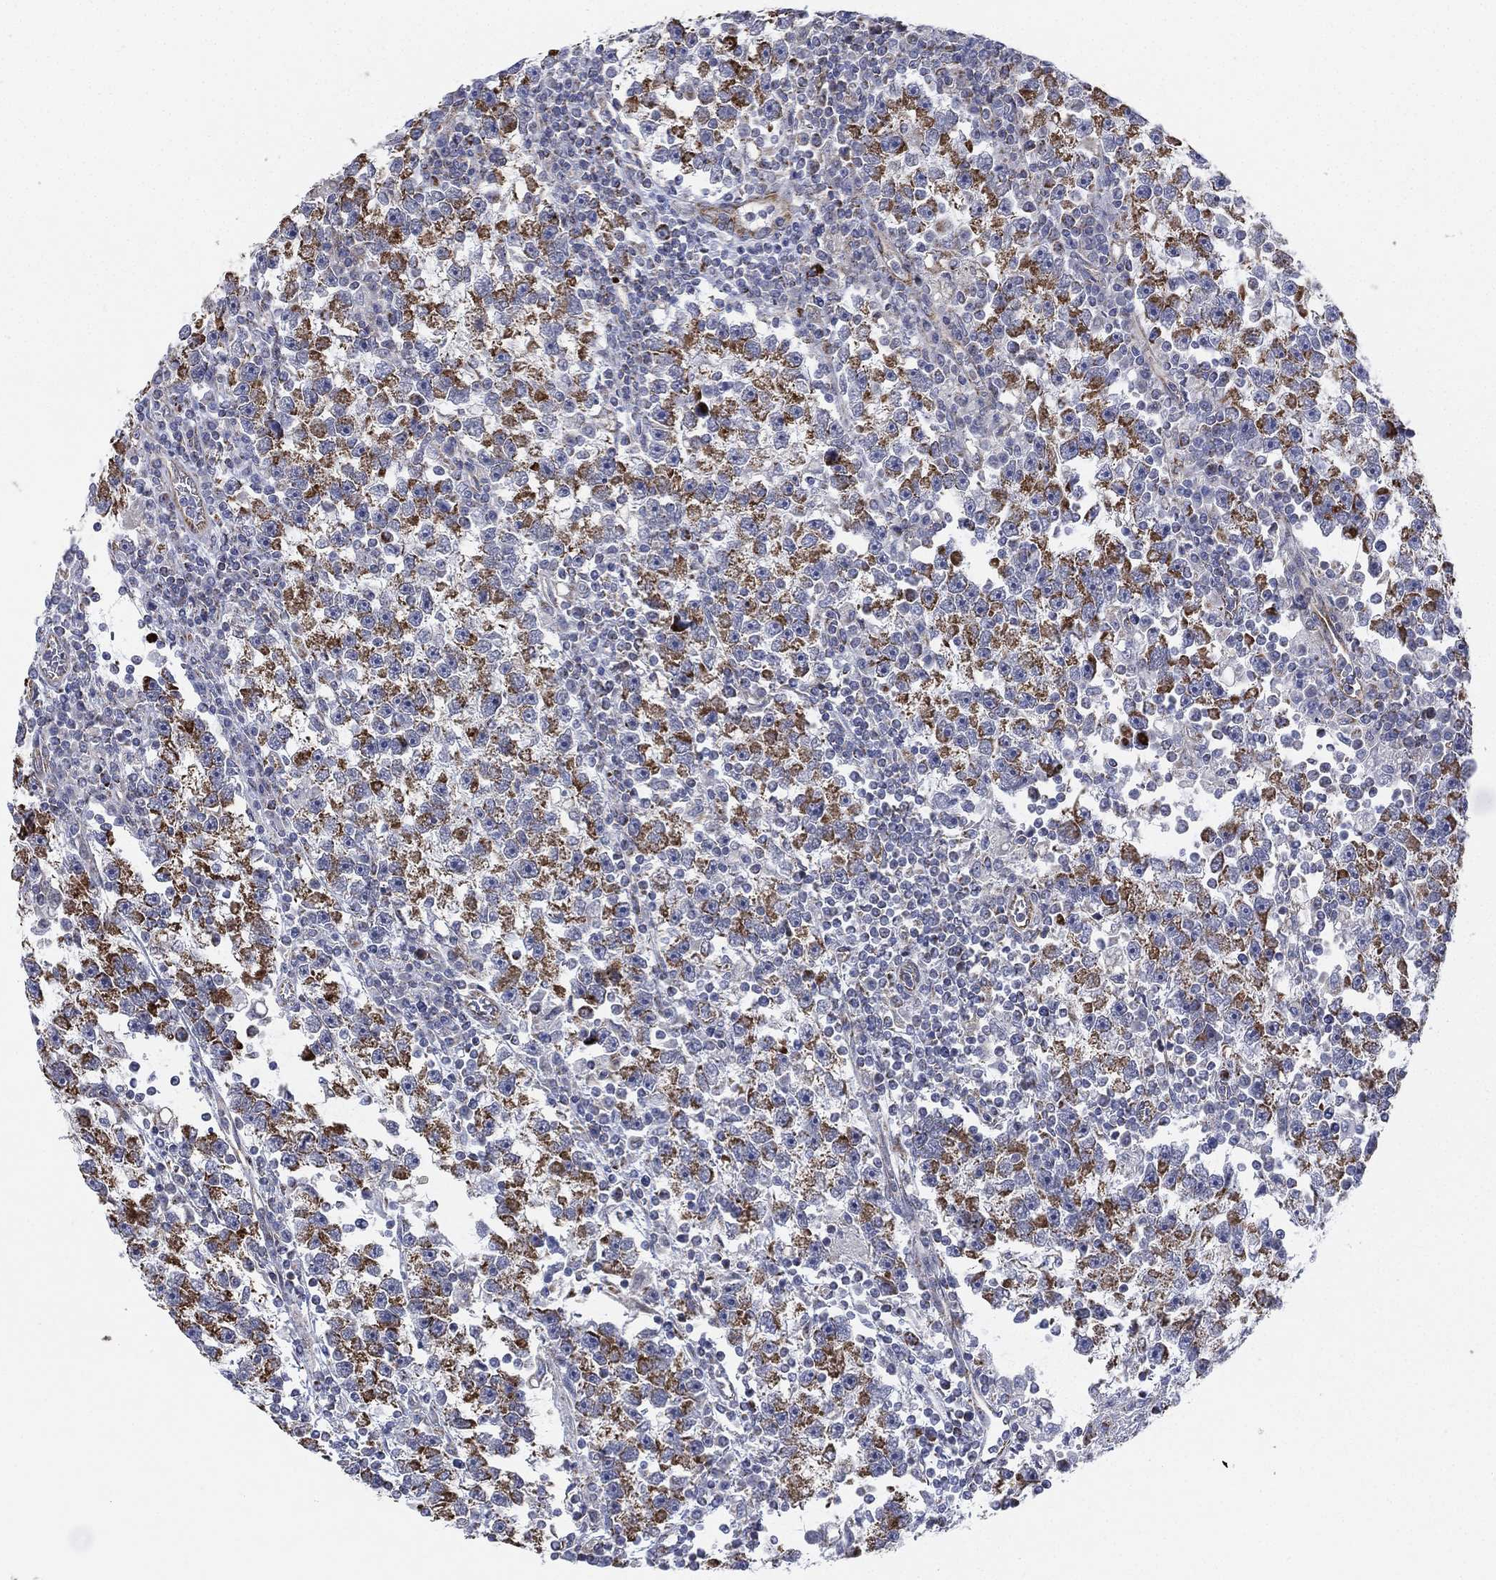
{"staining": {"intensity": "moderate", "quantity": "25%-75%", "location": "cytoplasmic/membranous"}, "tissue": "testis cancer", "cell_type": "Tumor cells", "image_type": "cancer", "snomed": [{"axis": "morphology", "description": "Seminoma, NOS"}, {"axis": "topography", "description": "Testis"}], "caption": "IHC of human testis seminoma displays medium levels of moderate cytoplasmic/membranous positivity in approximately 25%-75% of tumor cells.", "gene": "INA", "patient": {"sex": "male", "age": 47}}